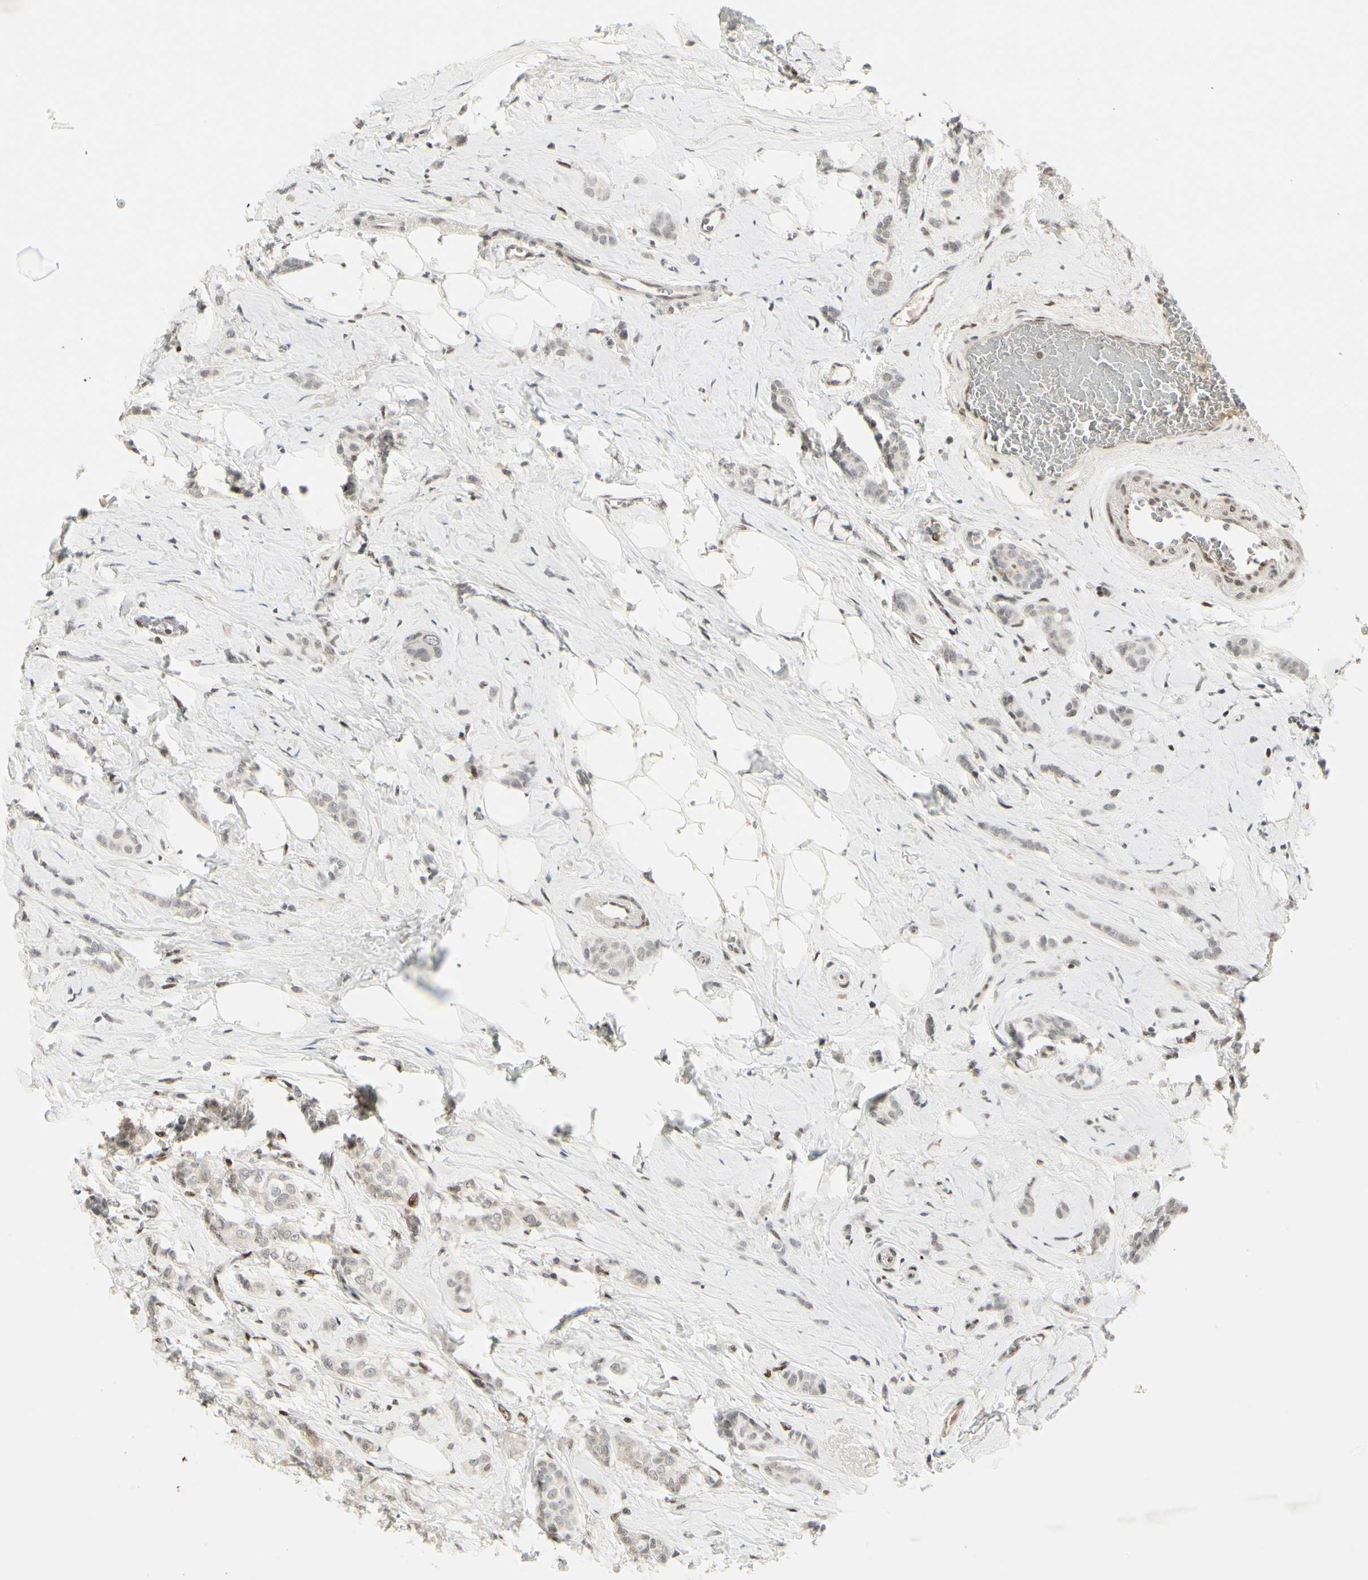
{"staining": {"intensity": "weak", "quantity": "25%-75%", "location": "nuclear"}, "tissue": "breast cancer", "cell_type": "Tumor cells", "image_type": "cancer", "snomed": [{"axis": "morphology", "description": "Lobular carcinoma"}, {"axis": "topography", "description": "Breast"}], "caption": "Breast cancer (lobular carcinoma) was stained to show a protein in brown. There is low levels of weak nuclear staining in about 25%-75% of tumor cells. (Stains: DAB in brown, nuclei in blue, Microscopy: brightfield microscopy at high magnification).", "gene": "FOXJ2", "patient": {"sex": "female", "age": 60}}